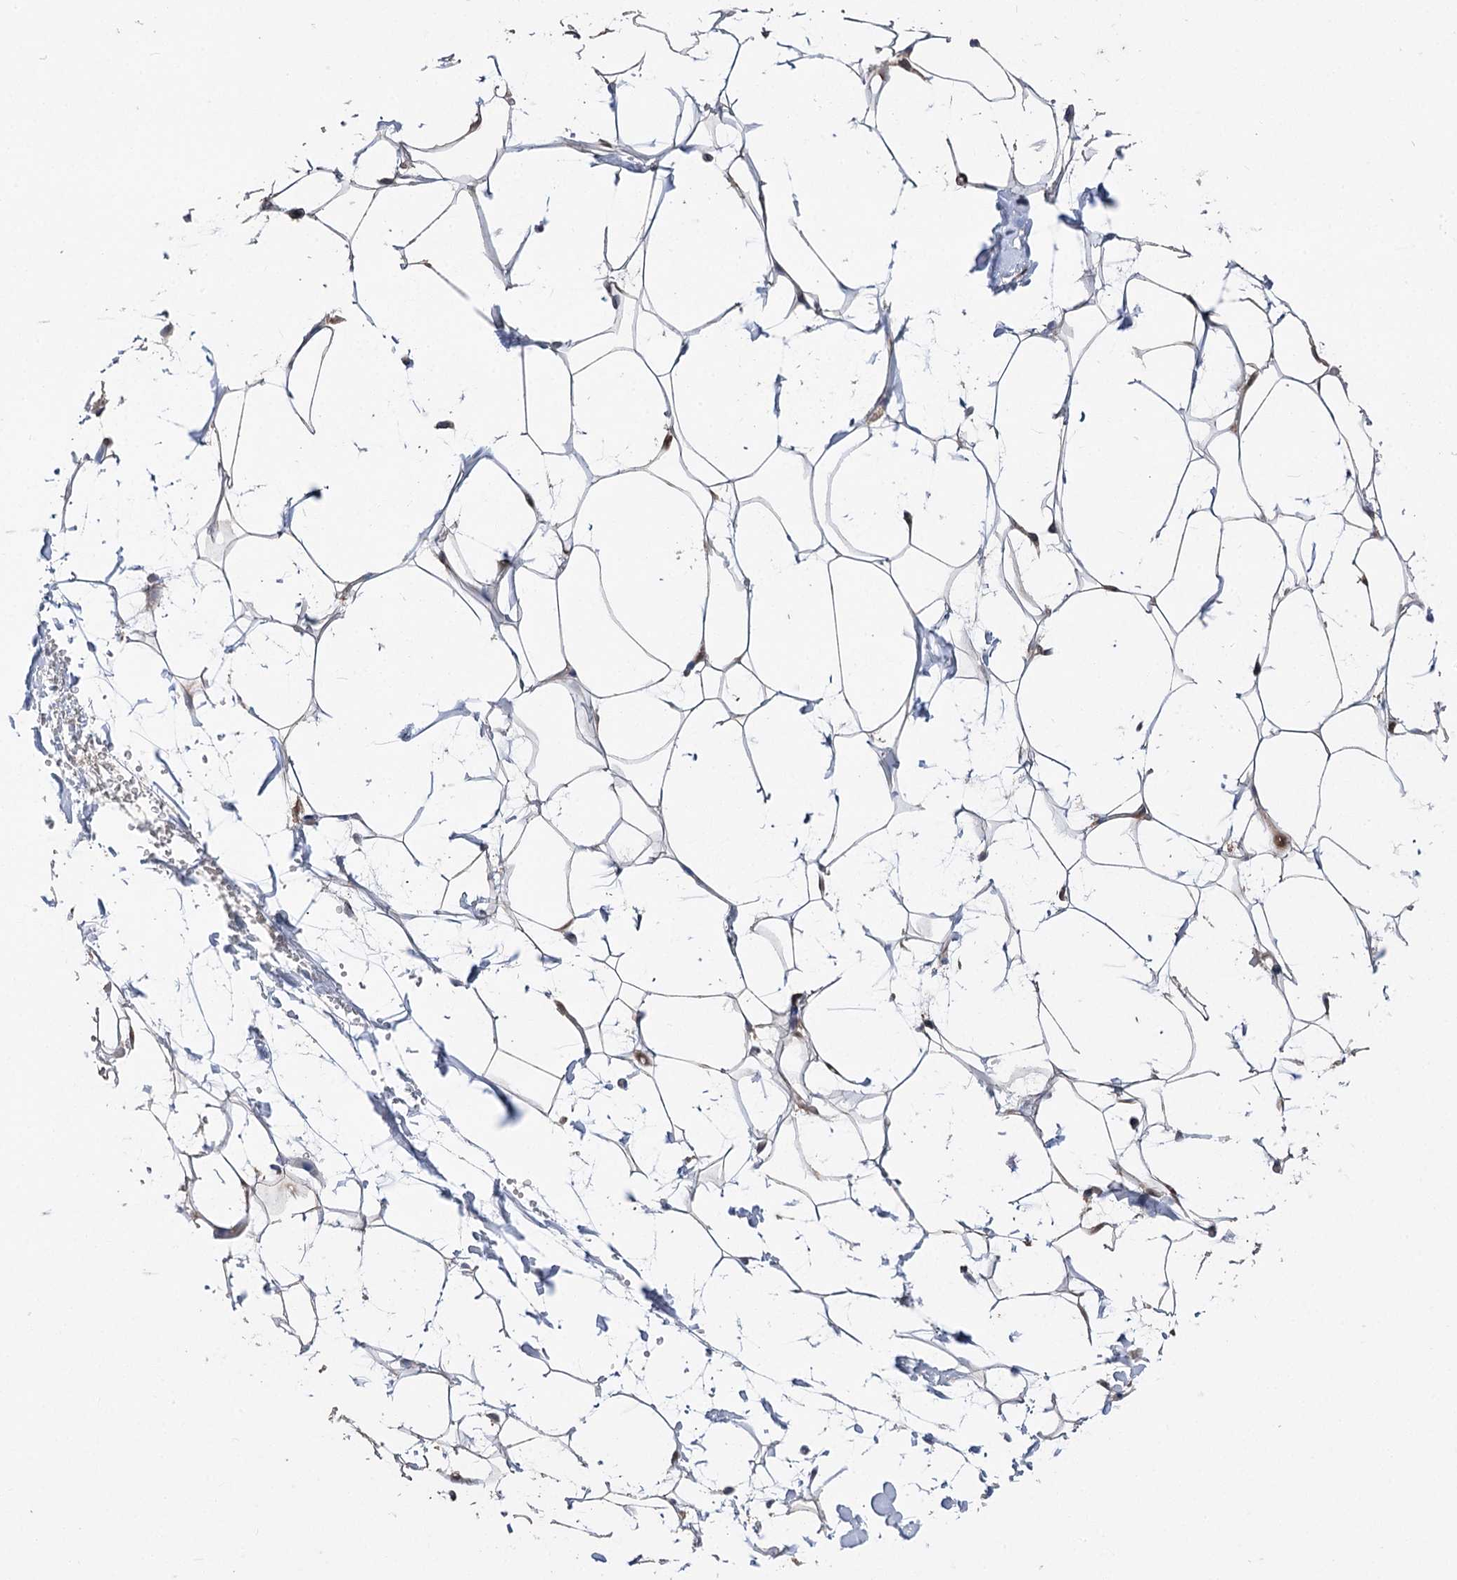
{"staining": {"intensity": "moderate", "quantity": ">75%", "location": "cytoplasmic/membranous"}, "tissue": "adipose tissue", "cell_type": "Adipocytes", "image_type": "normal", "snomed": [{"axis": "morphology", "description": "Normal tissue, NOS"}, {"axis": "topography", "description": "Breast"}], "caption": "Immunohistochemistry micrograph of unremarkable adipose tissue stained for a protein (brown), which reveals medium levels of moderate cytoplasmic/membranous positivity in approximately >75% of adipocytes.", "gene": "STX6", "patient": {"sex": "female", "age": 26}}